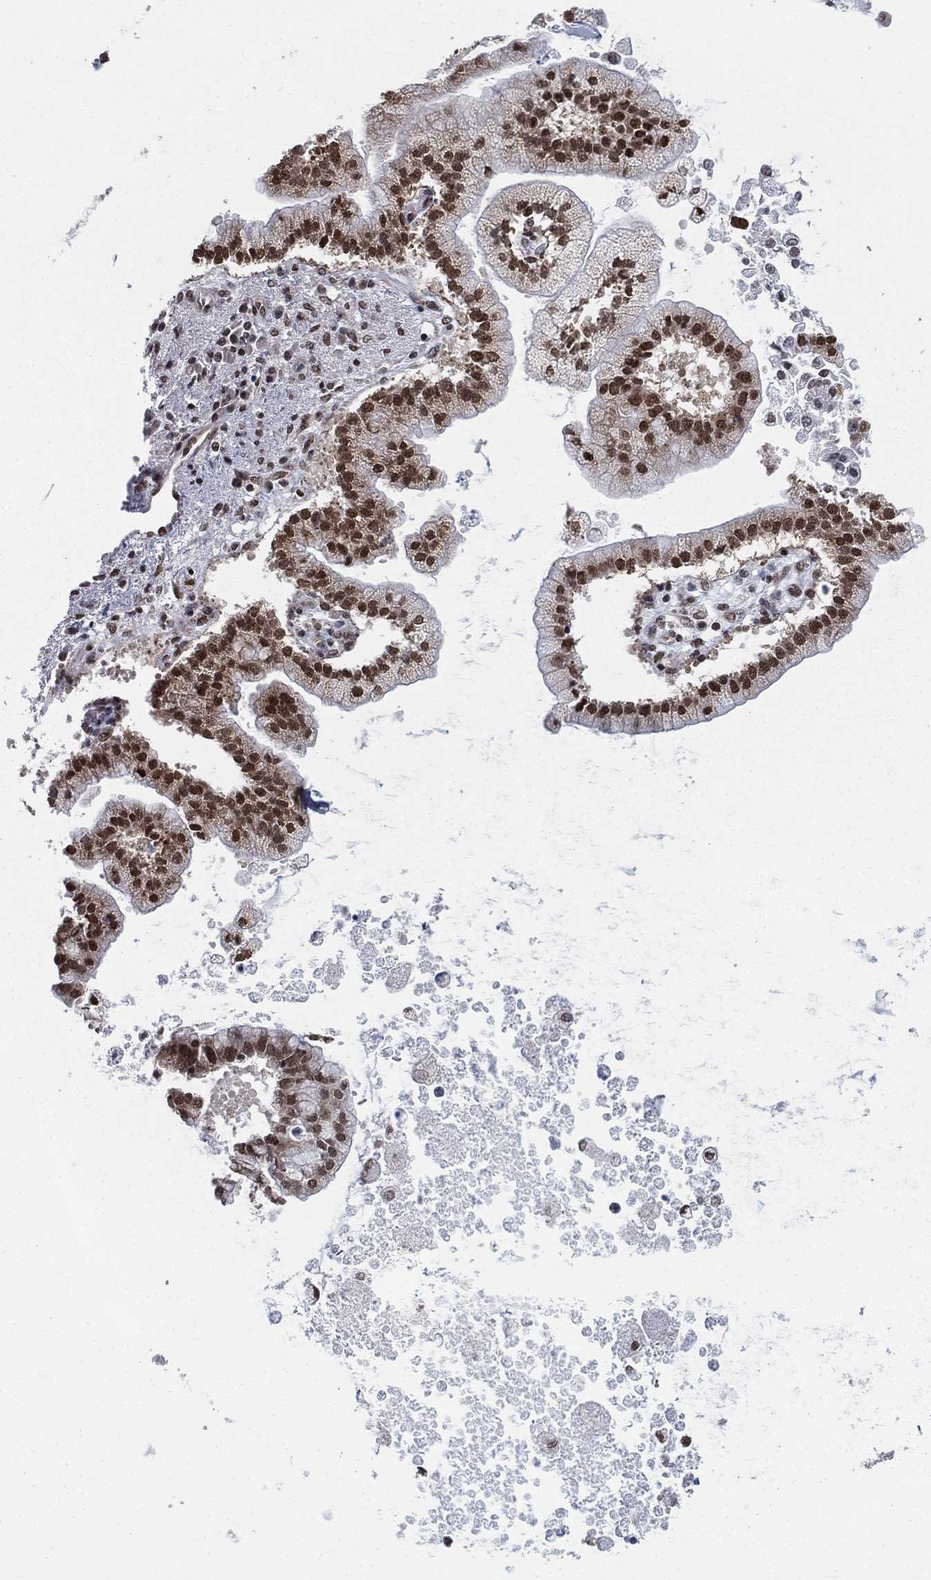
{"staining": {"intensity": "strong", "quantity": ">75%", "location": "nuclear"}, "tissue": "liver cancer", "cell_type": "Tumor cells", "image_type": "cancer", "snomed": [{"axis": "morphology", "description": "Cholangiocarcinoma"}, {"axis": "topography", "description": "Liver"}], "caption": "There is high levels of strong nuclear expression in tumor cells of liver cancer, as demonstrated by immunohistochemical staining (brown color).", "gene": "FUBP3", "patient": {"sex": "male", "age": 50}}